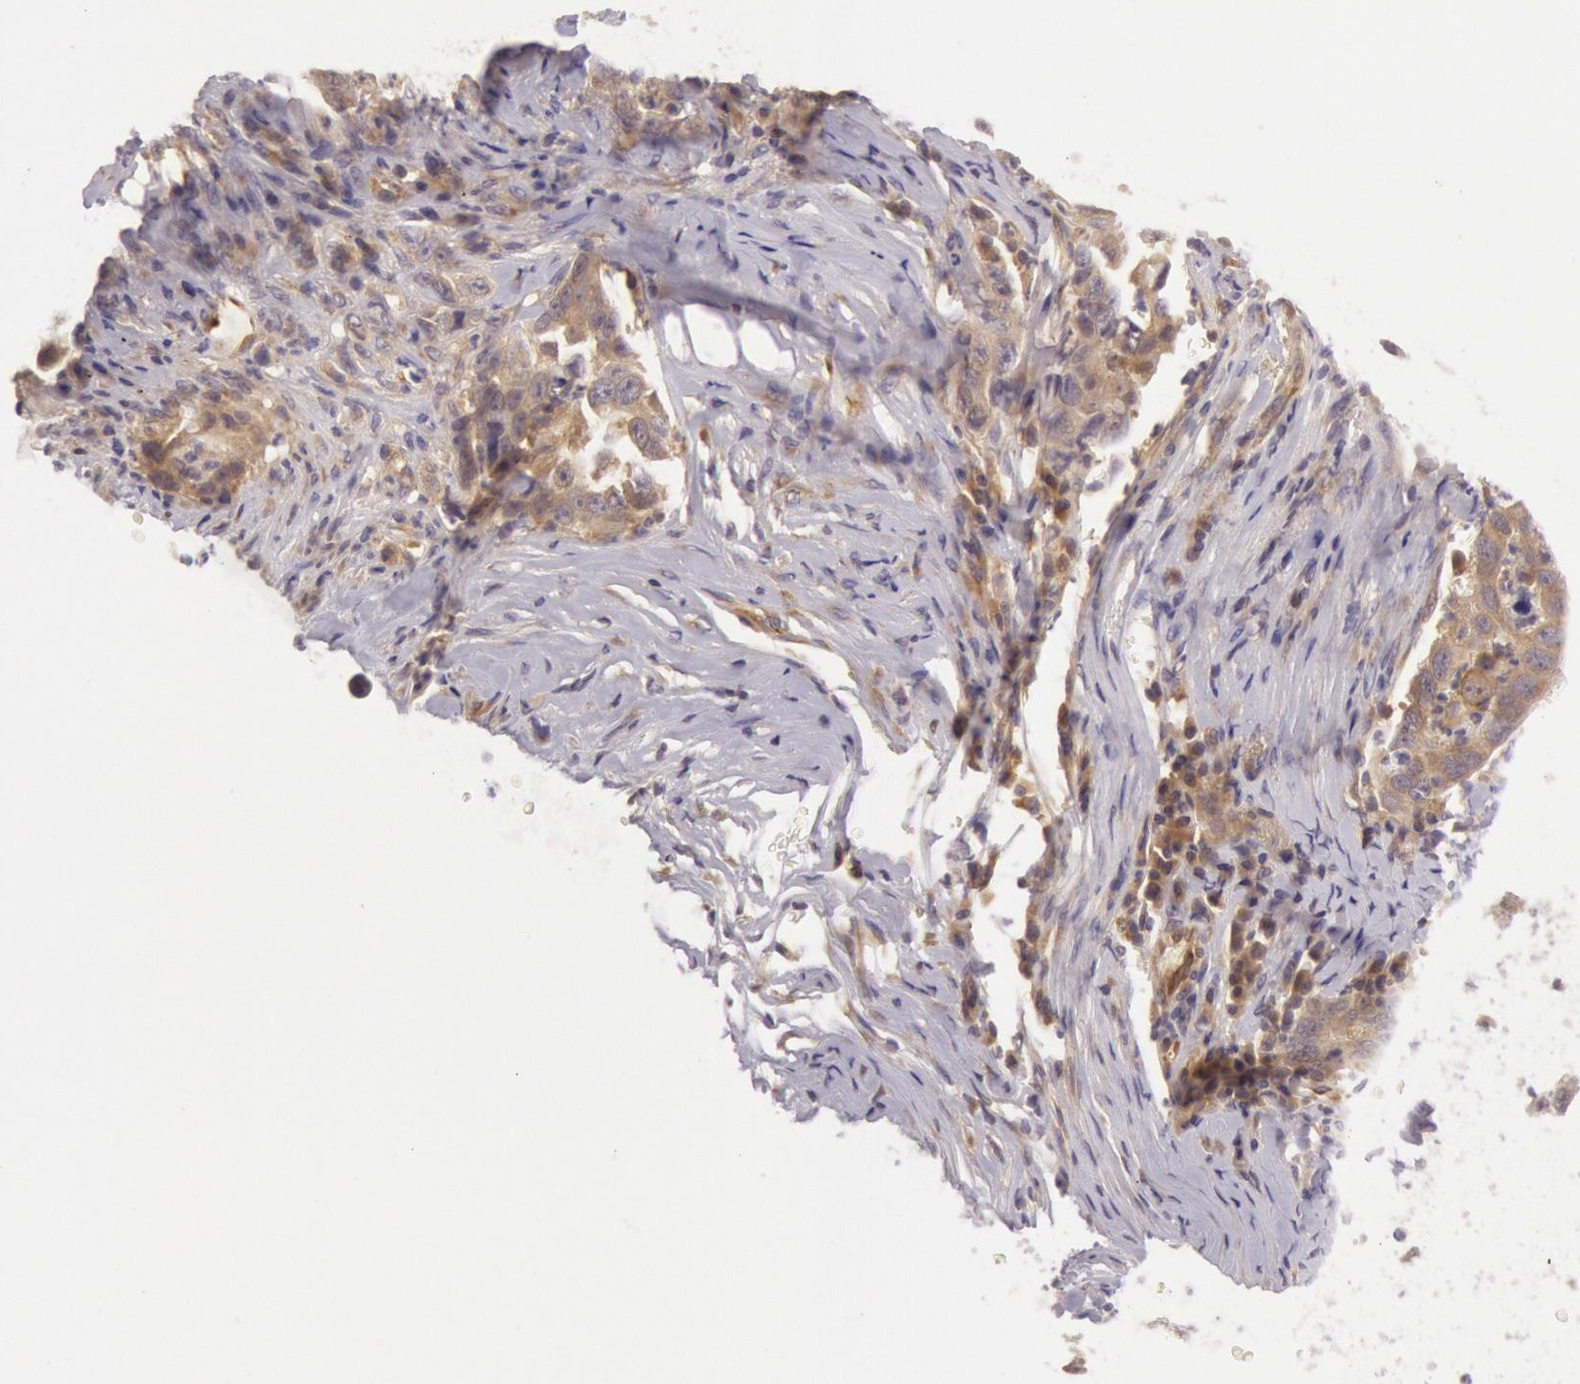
{"staining": {"intensity": "moderate", "quantity": ">75%", "location": "cytoplasmic/membranous"}, "tissue": "lung cancer", "cell_type": "Tumor cells", "image_type": "cancer", "snomed": [{"axis": "morphology", "description": "Squamous cell carcinoma, NOS"}, {"axis": "topography", "description": "Lung"}], "caption": "Lung cancer stained with a brown dye exhibits moderate cytoplasmic/membranous positive staining in approximately >75% of tumor cells.", "gene": "CHUK", "patient": {"sex": "male", "age": 64}}